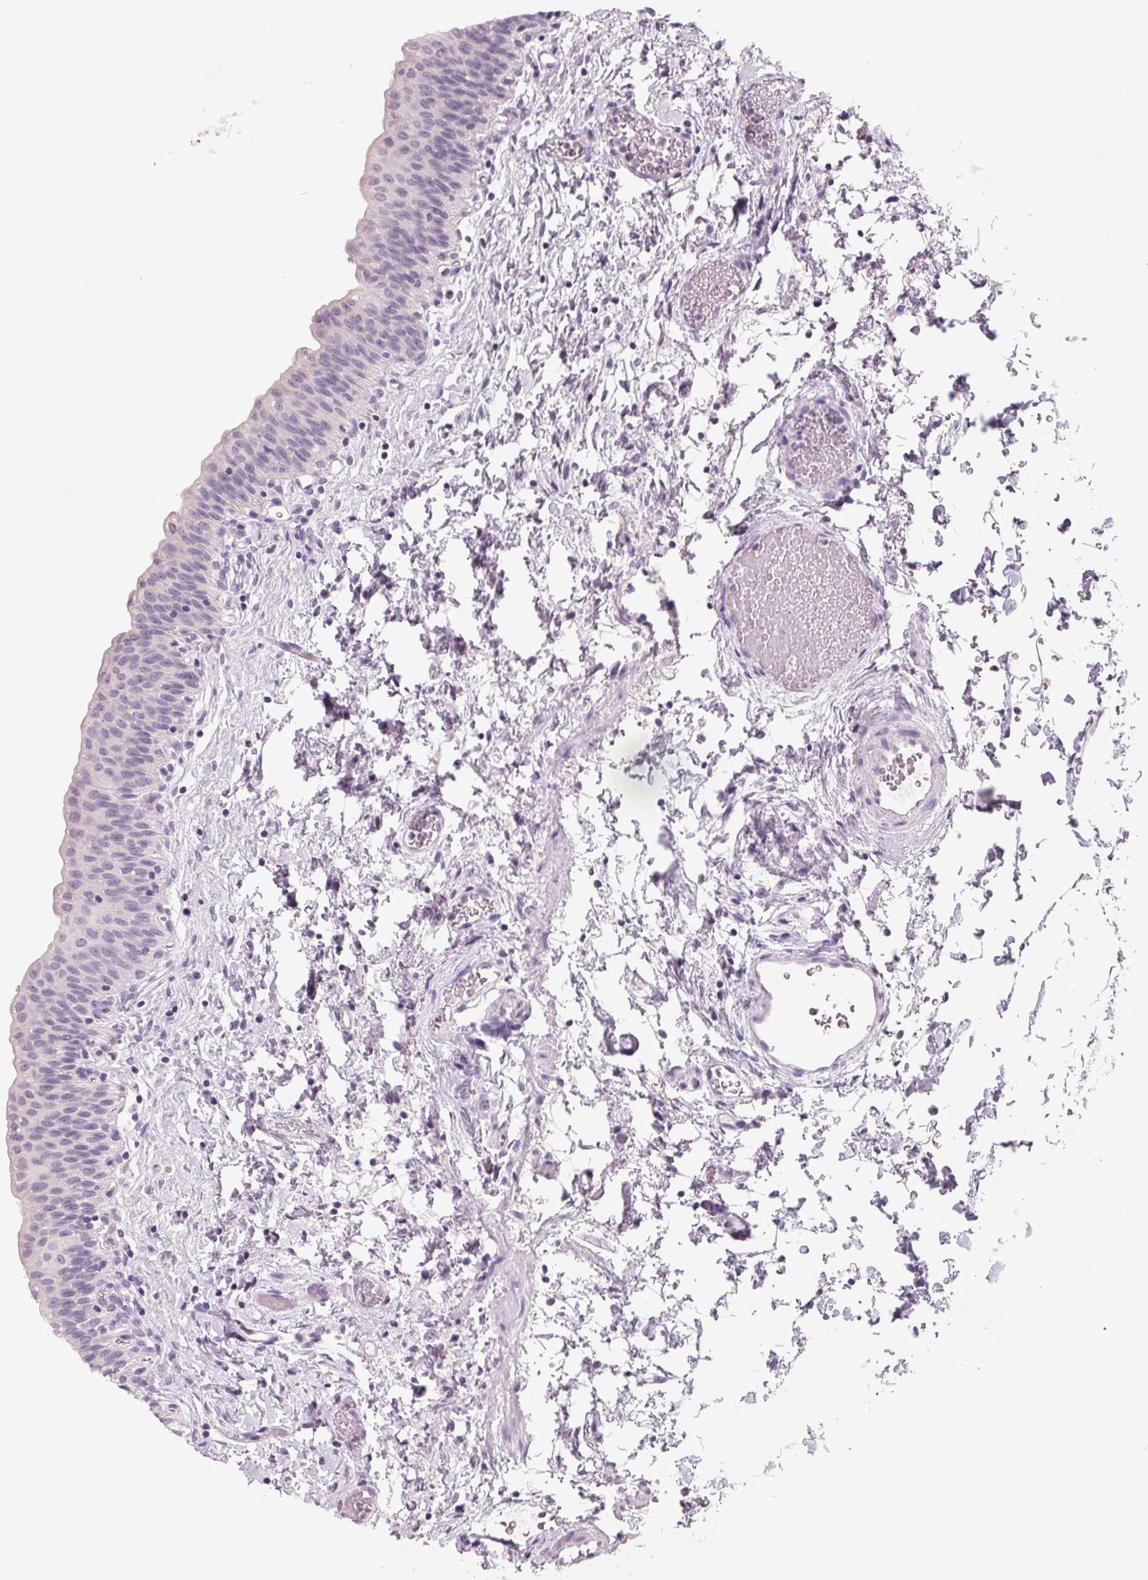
{"staining": {"intensity": "negative", "quantity": "none", "location": "none"}, "tissue": "urinary bladder", "cell_type": "Urothelial cells", "image_type": "normal", "snomed": [{"axis": "morphology", "description": "Normal tissue, NOS"}, {"axis": "topography", "description": "Urinary bladder"}], "caption": "Immunohistochemistry (IHC) micrograph of unremarkable urinary bladder: human urinary bladder stained with DAB (3,3'-diaminobenzidine) displays no significant protein staining in urothelial cells.", "gene": "FTCD", "patient": {"sex": "male", "age": 56}}